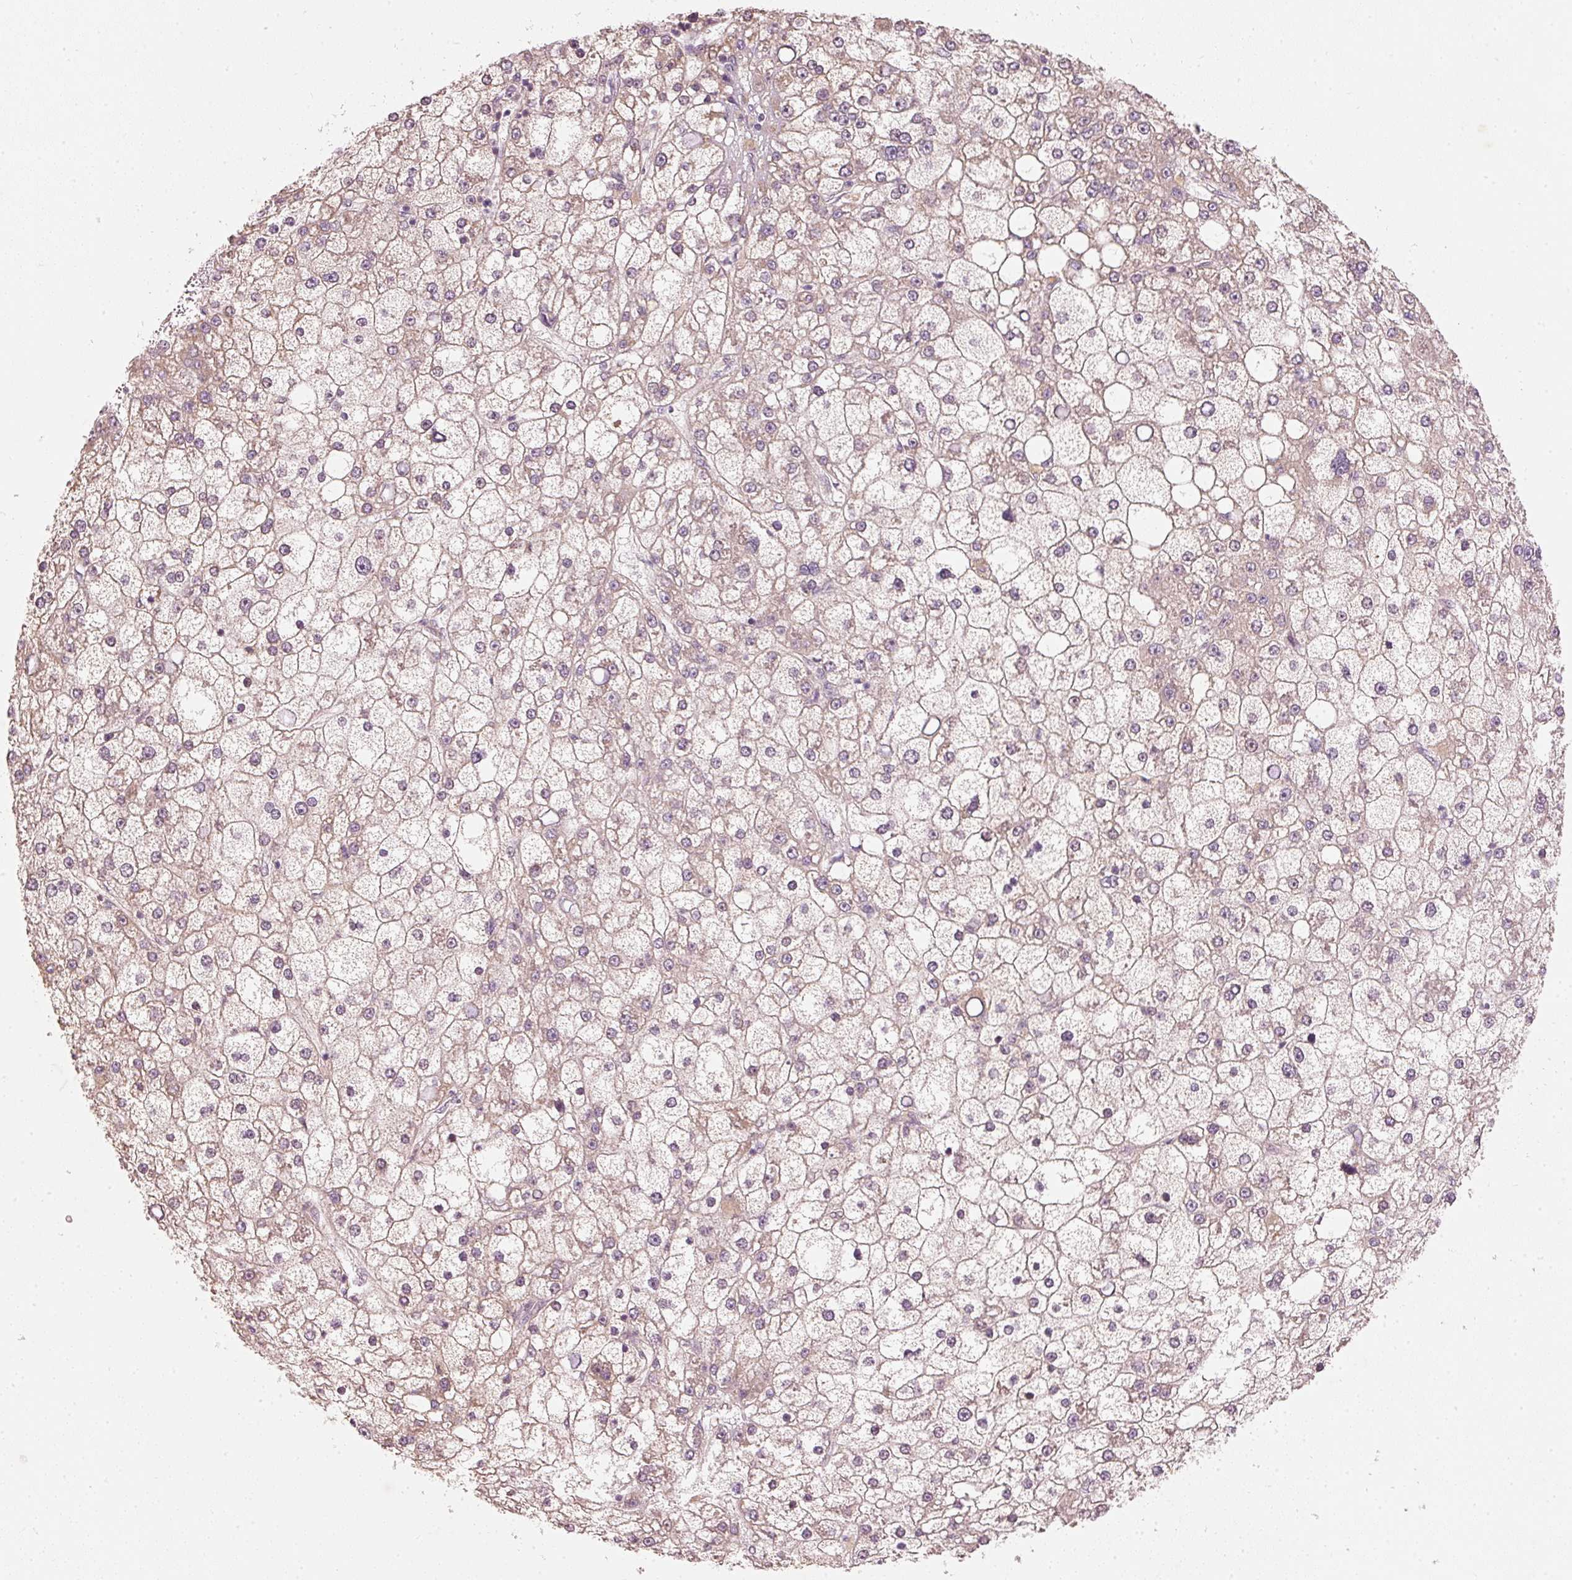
{"staining": {"intensity": "negative", "quantity": "none", "location": "none"}, "tissue": "liver cancer", "cell_type": "Tumor cells", "image_type": "cancer", "snomed": [{"axis": "morphology", "description": "Carcinoma, Hepatocellular, NOS"}, {"axis": "topography", "description": "Liver"}], "caption": "Hepatocellular carcinoma (liver) was stained to show a protein in brown. There is no significant staining in tumor cells.", "gene": "RGL2", "patient": {"sex": "male", "age": 67}}